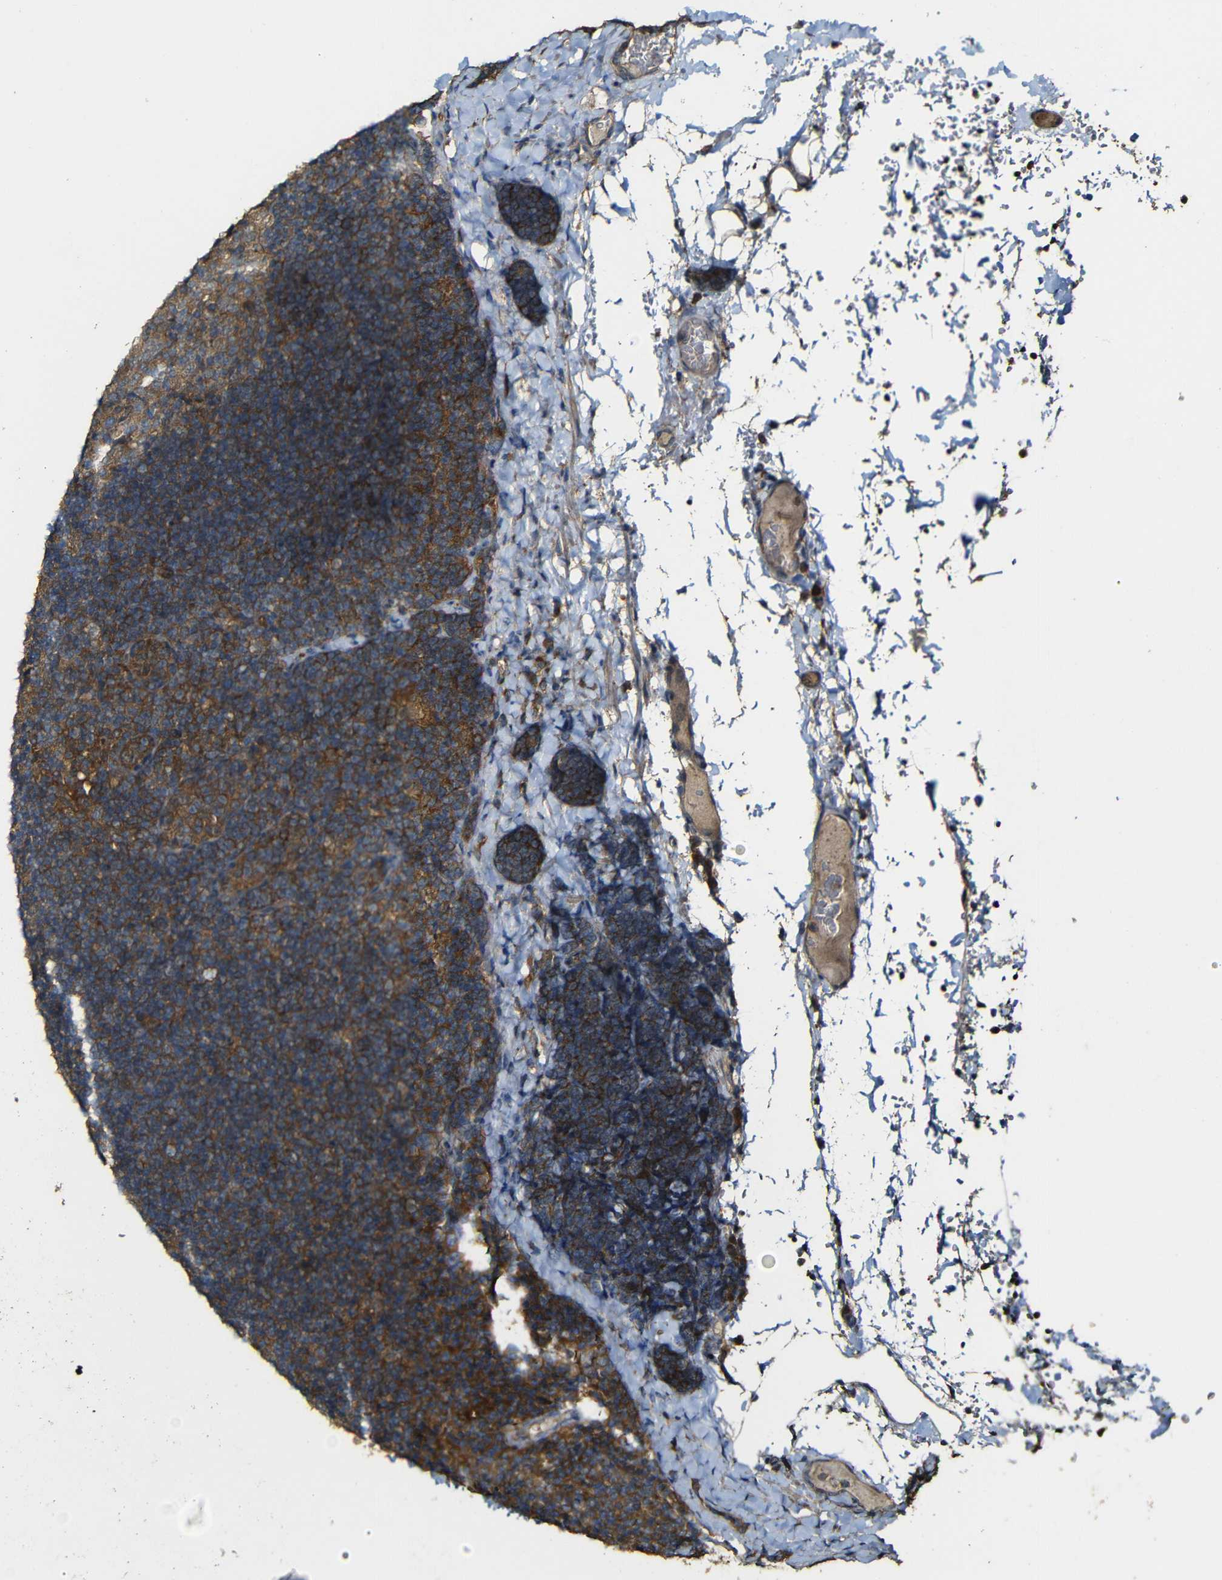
{"staining": {"intensity": "moderate", "quantity": ">75%", "location": "cytoplasmic/membranous"}, "tissue": "lymph node", "cell_type": "Germinal center cells", "image_type": "normal", "snomed": [{"axis": "morphology", "description": "Normal tissue, NOS"}, {"axis": "topography", "description": "Lymph node"}], "caption": "A brown stain labels moderate cytoplasmic/membranous staining of a protein in germinal center cells of unremarkable human lymph node.", "gene": "CASP8", "patient": {"sex": "female", "age": 14}}